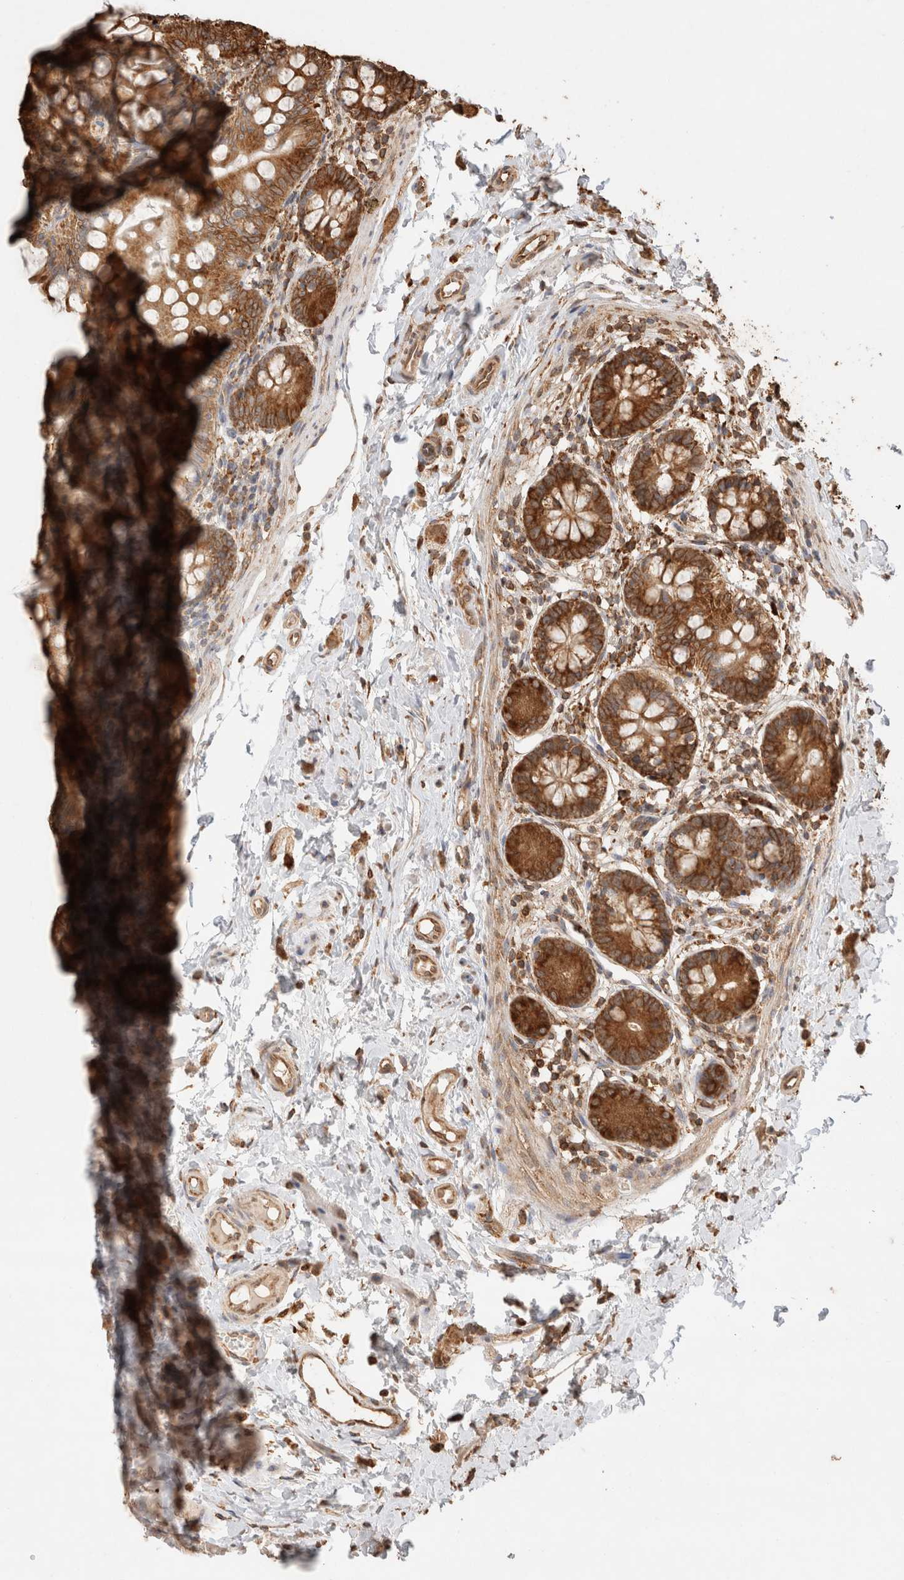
{"staining": {"intensity": "strong", "quantity": ">75%", "location": "cytoplasmic/membranous"}, "tissue": "small intestine", "cell_type": "Glandular cells", "image_type": "normal", "snomed": [{"axis": "morphology", "description": "Normal tissue, NOS"}, {"axis": "topography", "description": "Small intestine"}], "caption": "Immunohistochemistry (IHC) staining of unremarkable small intestine, which shows high levels of strong cytoplasmic/membranous staining in approximately >75% of glandular cells indicating strong cytoplasmic/membranous protein staining. The staining was performed using DAB (3,3'-diaminobenzidine) (brown) for protein detection and nuclei were counterstained in hematoxylin (blue).", "gene": "ERAP1", "patient": {"sex": "male", "age": 7}}